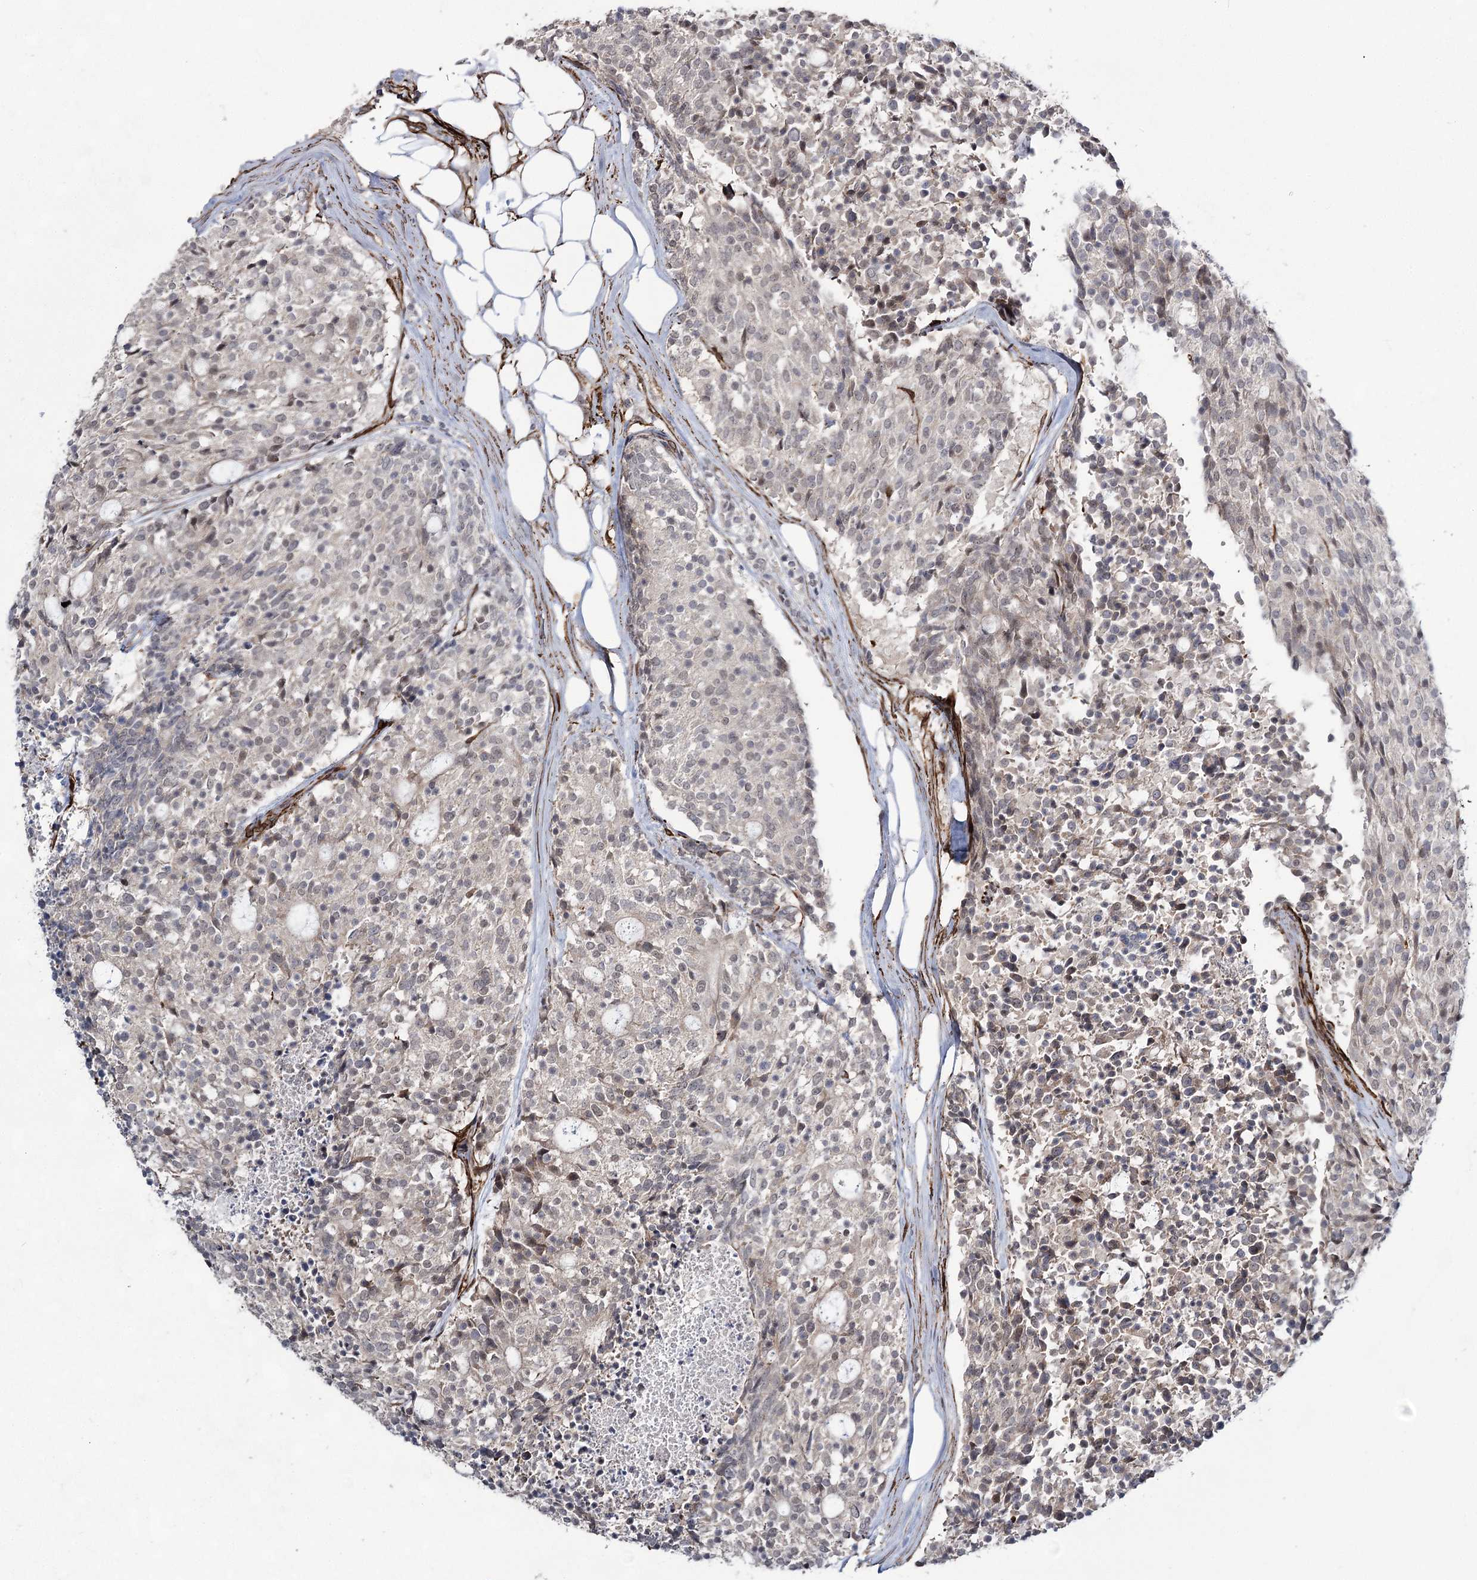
{"staining": {"intensity": "negative", "quantity": "none", "location": "none"}, "tissue": "carcinoid", "cell_type": "Tumor cells", "image_type": "cancer", "snomed": [{"axis": "morphology", "description": "Carcinoid, malignant, NOS"}, {"axis": "topography", "description": "Pancreas"}], "caption": "An immunohistochemistry image of carcinoid is shown. There is no staining in tumor cells of carcinoid. (Brightfield microscopy of DAB (3,3'-diaminobenzidine) IHC at high magnification).", "gene": "CWF19L1", "patient": {"sex": "female", "age": 54}}